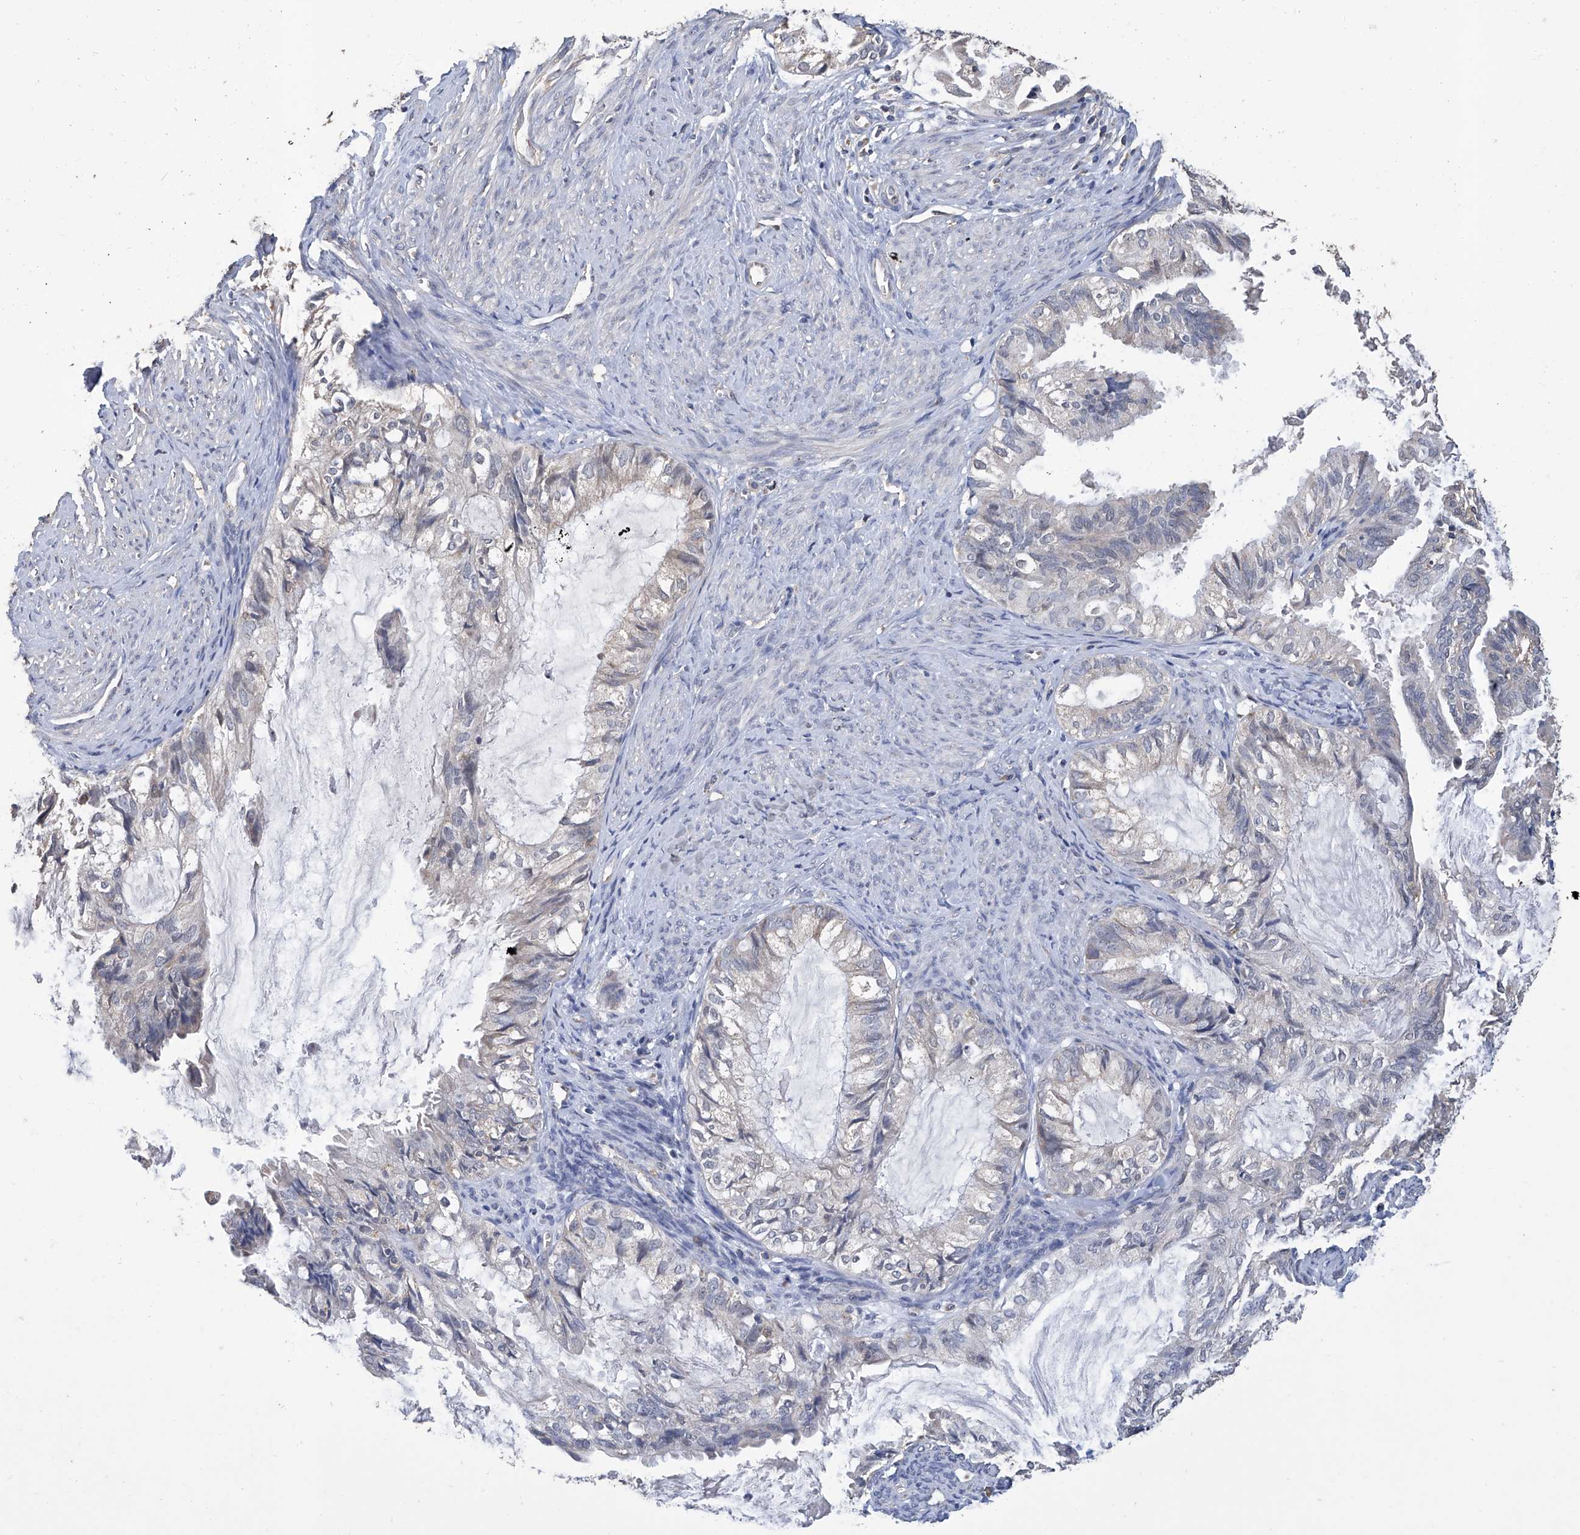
{"staining": {"intensity": "negative", "quantity": "none", "location": "none"}, "tissue": "cervical cancer", "cell_type": "Tumor cells", "image_type": "cancer", "snomed": [{"axis": "morphology", "description": "Normal tissue, NOS"}, {"axis": "morphology", "description": "Adenocarcinoma, NOS"}, {"axis": "topography", "description": "Cervix"}, {"axis": "topography", "description": "Endometrium"}], "caption": "Immunohistochemical staining of human cervical adenocarcinoma displays no significant staining in tumor cells.", "gene": "GPT", "patient": {"sex": "female", "age": 86}}